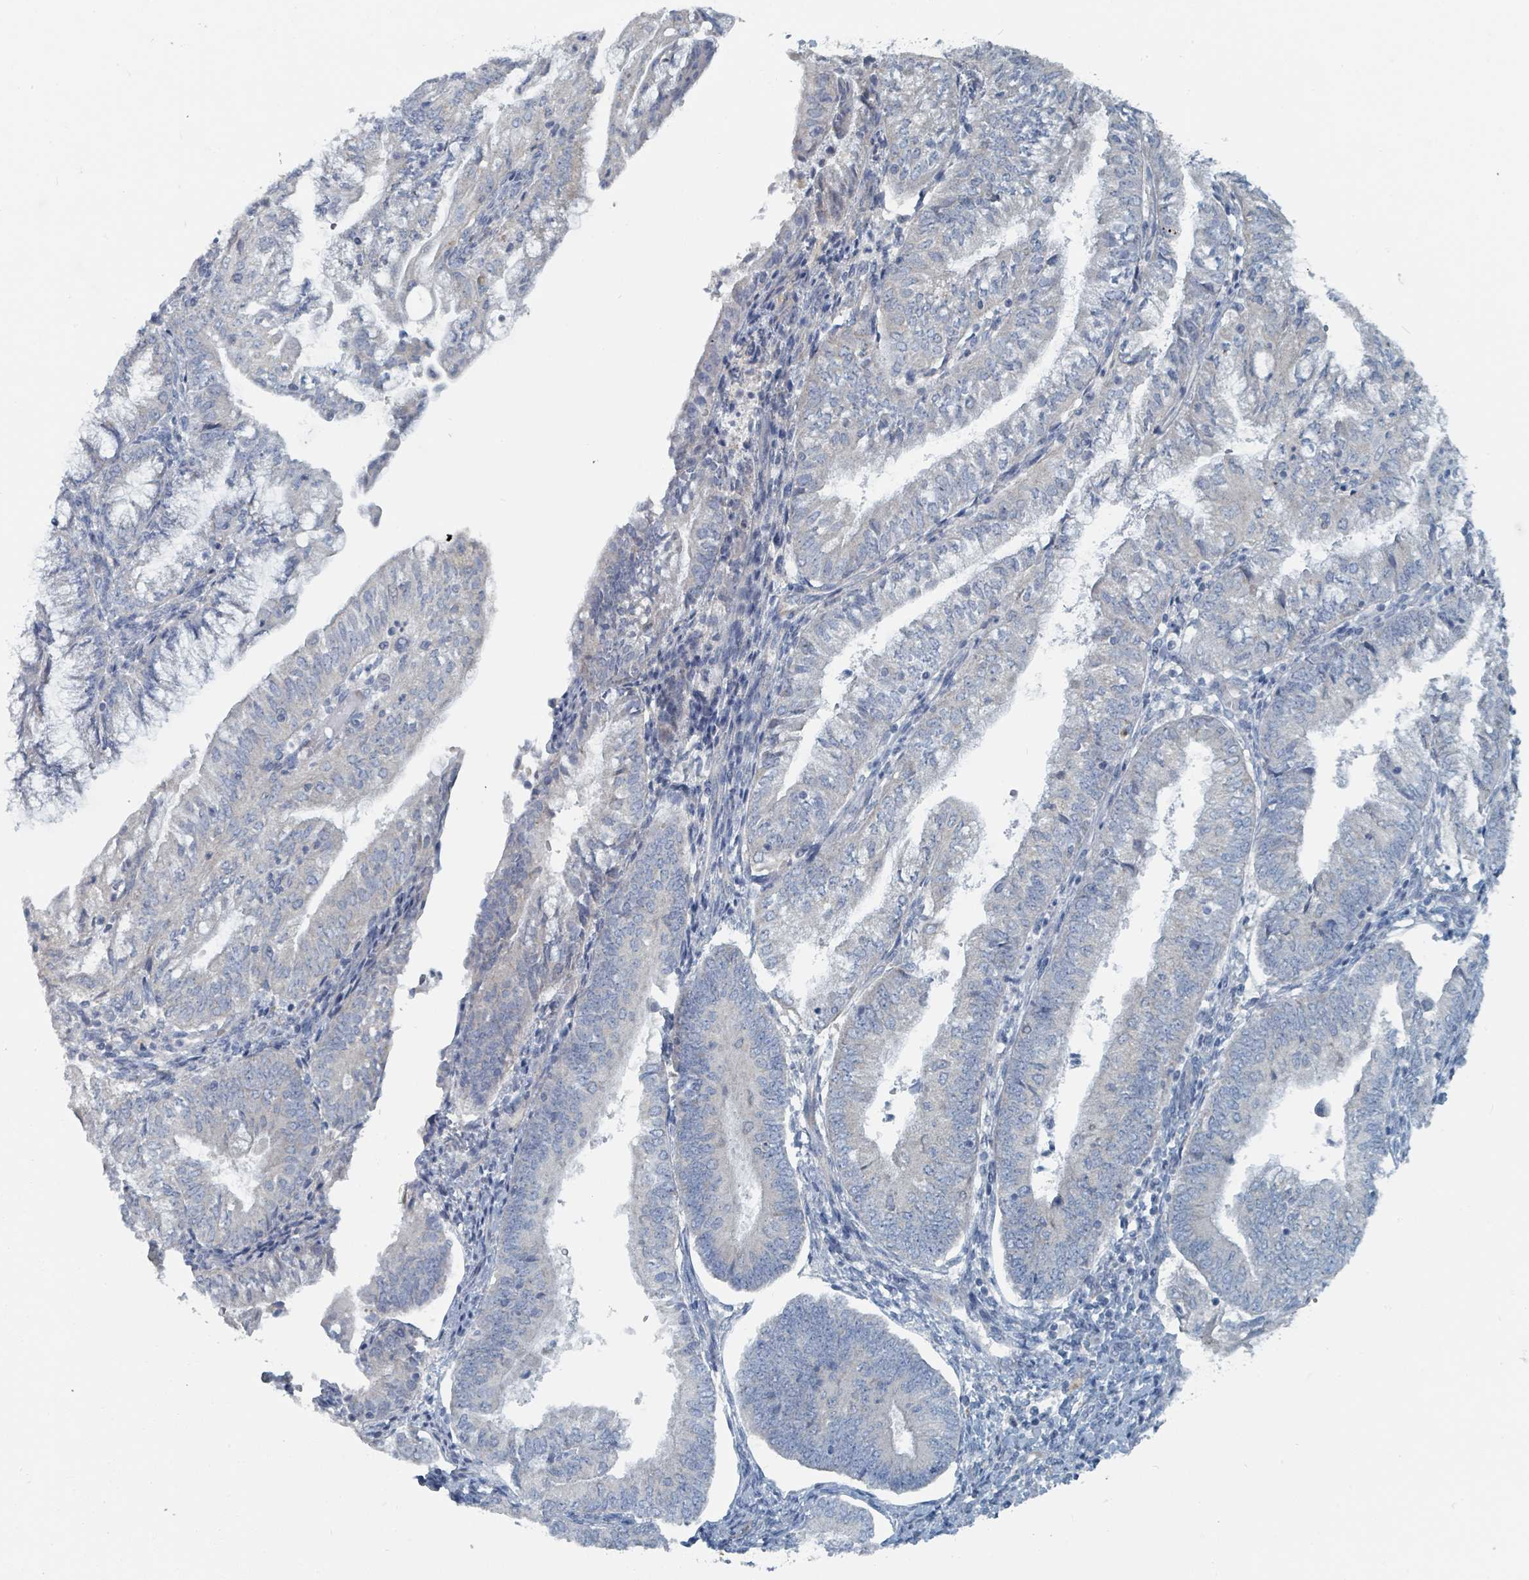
{"staining": {"intensity": "negative", "quantity": "none", "location": "none"}, "tissue": "endometrial cancer", "cell_type": "Tumor cells", "image_type": "cancer", "snomed": [{"axis": "morphology", "description": "Adenocarcinoma, NOS"}, {"axis": "topography", "description": "Endometrium"}], "caption": "Tumor cells show no significant expression in endometrial cancer (adenocarcinoma).", "gene": "RASA4", "patient": {"sex": "female", "age": 55}}